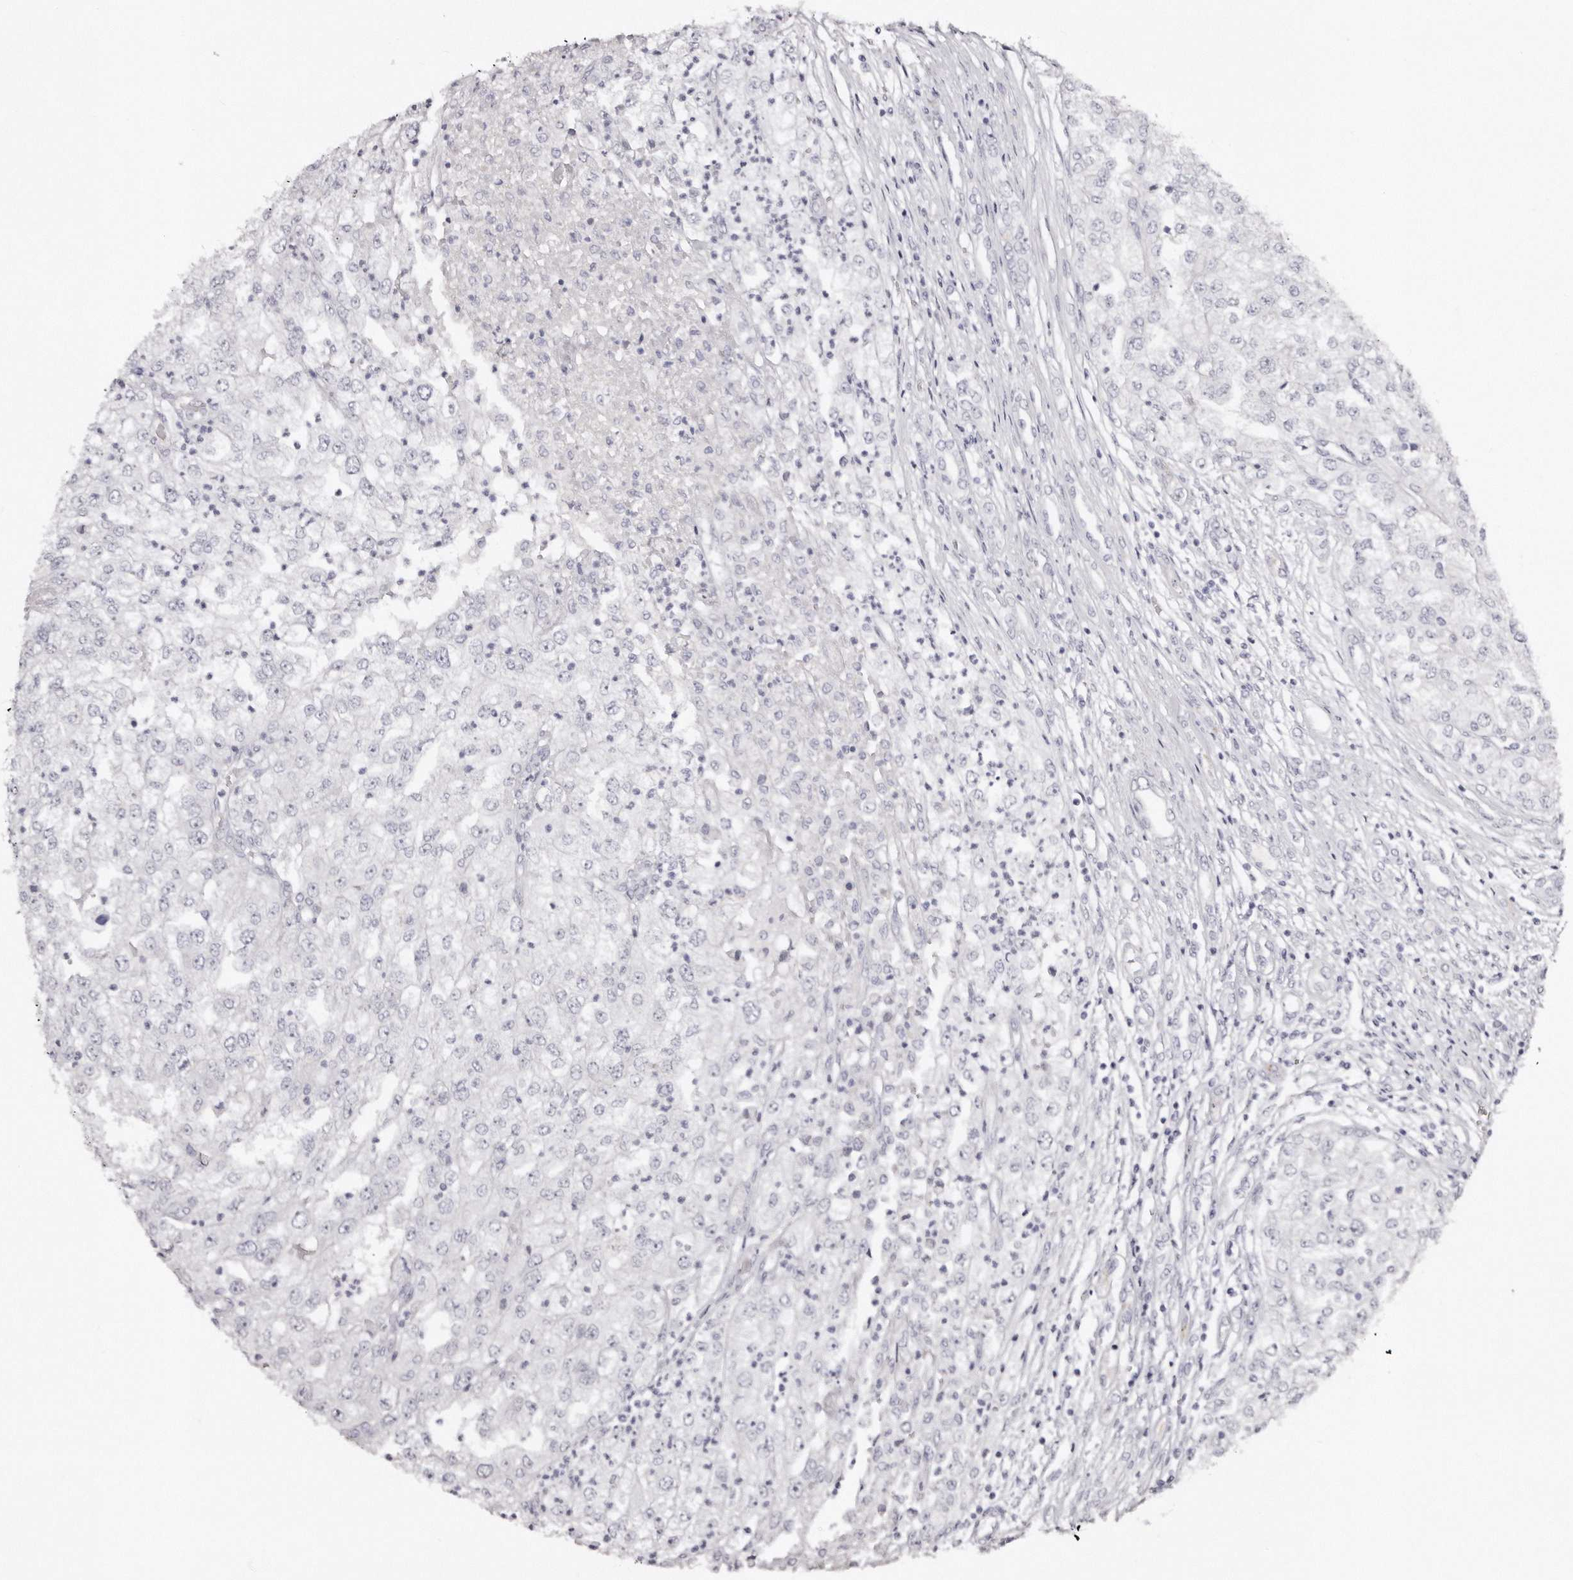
{"staining": {"intensity": "negative", "quantity": "none", "location": "none"}, "tissue": "renal cancer", "cell_type": "Tumor cells", "image_type": "cancer", "snomed": [{"axis": "morphology", "description": "Adenocarcinoma, NOS"}, {"axis": "topography", "description": "Kidney"}], "caption": "This is a photomicrograph of immunohistochemistry staining of renal cancer (adenocarcinoma), which shows no staining in tumor cells.", "gene": "AKNAD1", "patient": {"sex": "female", "age": 54}}